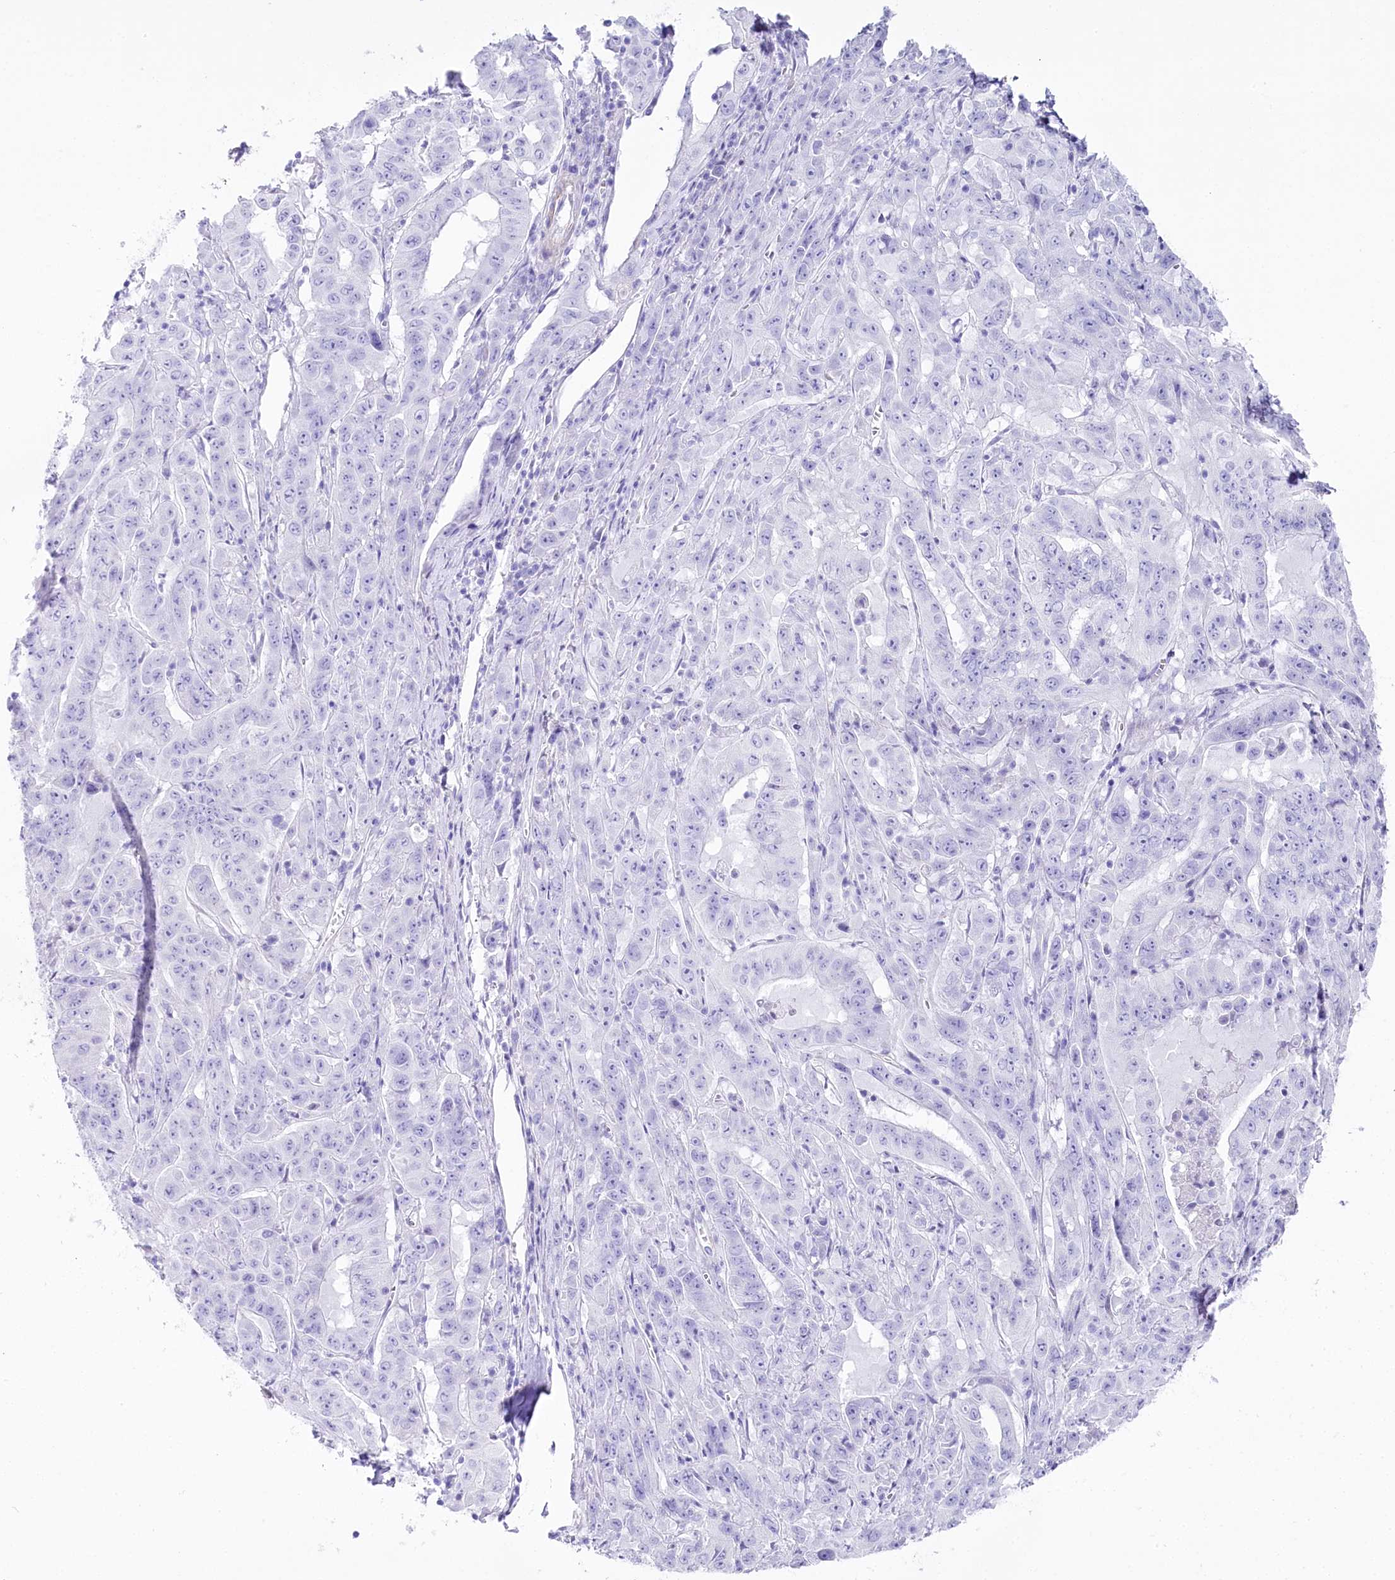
{"staining": {"intensity": "negative", "quantity": "none", "location": "none"}, "tissue": "pancreatic cancer", "cell_type": "Tumor cells", "image_type": "cancer", "snomed": [{"axis": "morphology", "description": "Adenocarcinoma, NOS"}, {"axis": "topography", "description": "Pancreas"}], "caption": "Immunohistochemistry histopathology image of neoplastic tissue: pancreatic cancer stained with DAB (3,3'-diaminobenzidine) reveals no significant protein staining in tumor cells.", "gene": "CSN3", "patient": {"sex": "male", "age": 63}}